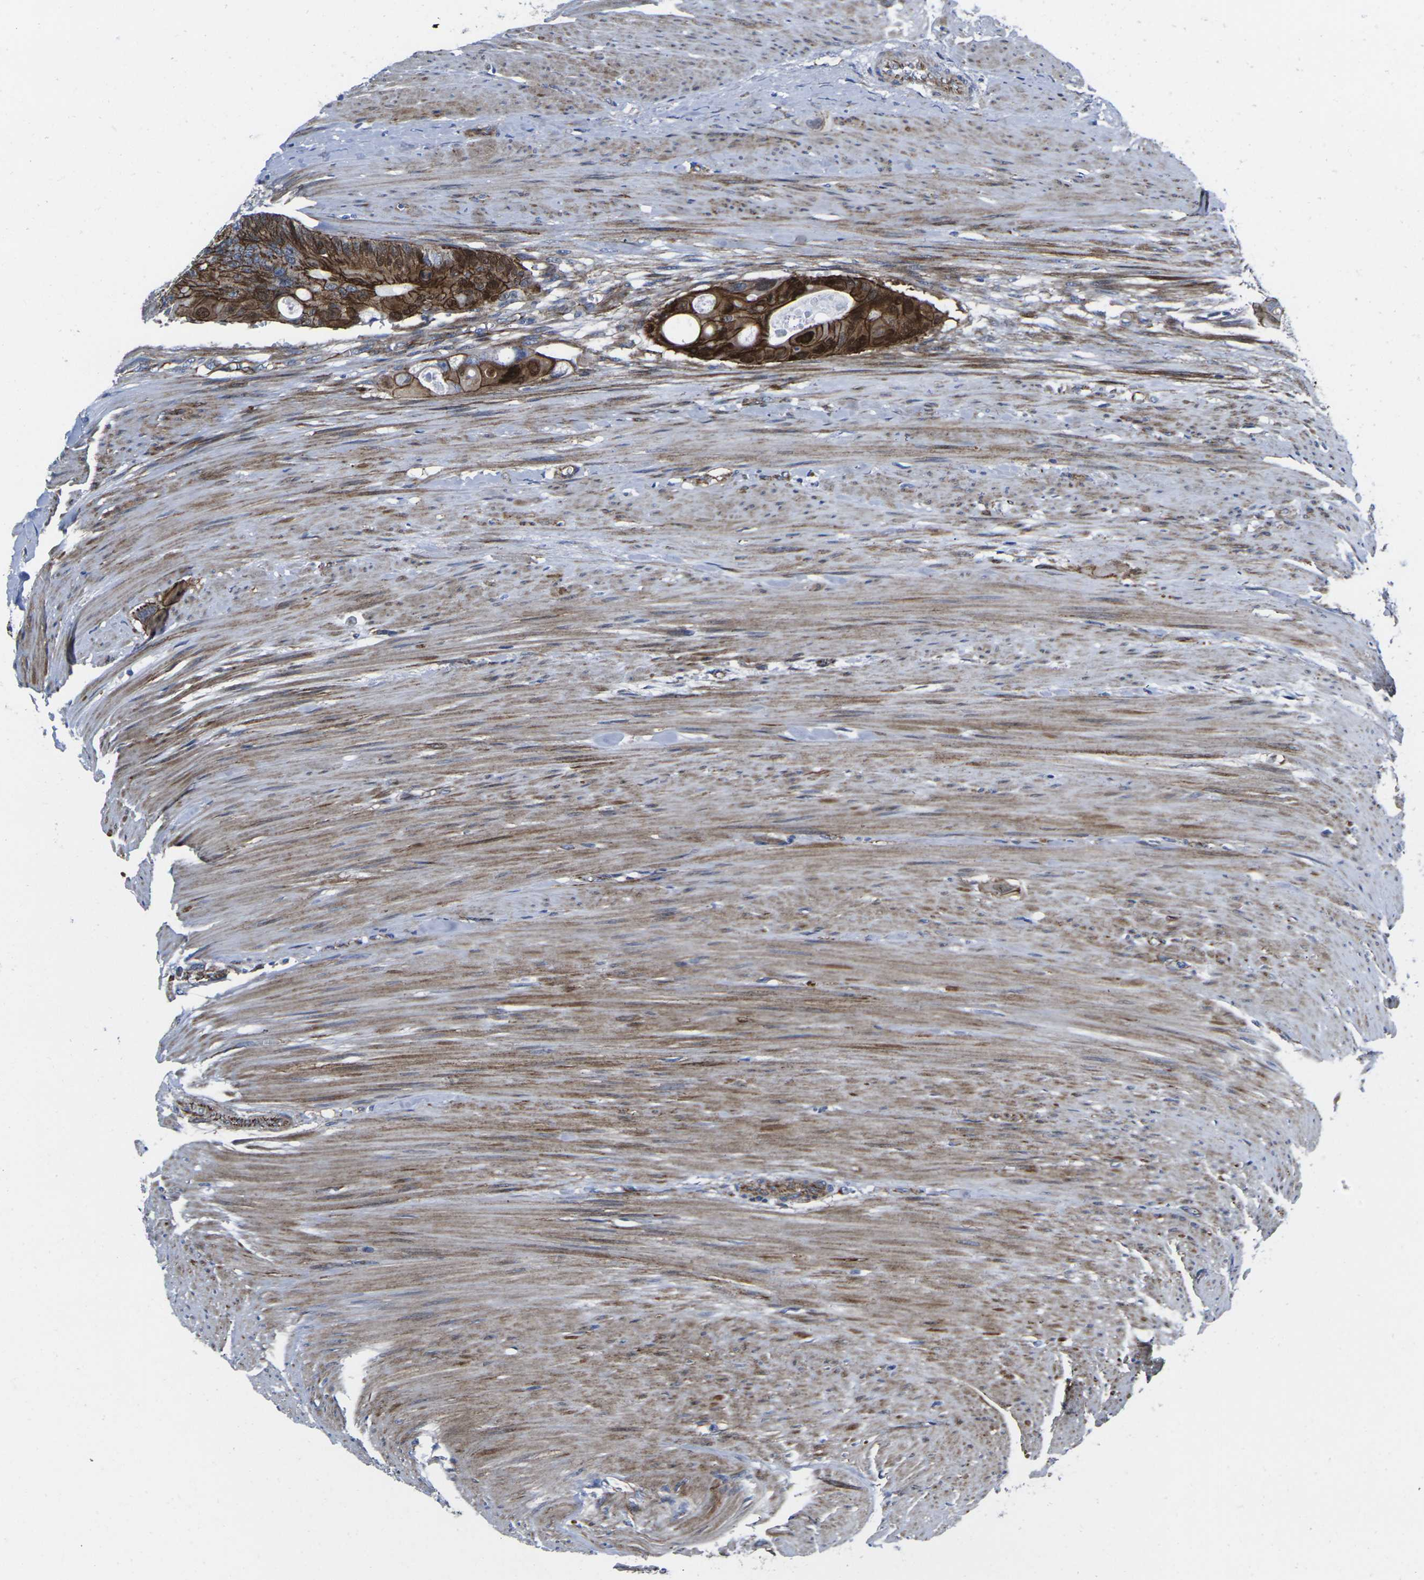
{"staining": {"intensity": "strong", "quantity": ">75%", "location": "cytoplasmic/membranous"}, "tissue": "colorectal cancer", "cell_type": "Tumor cells", "image_type": "cancer", "snomed": [{"axis": "morphology", "description": "Adenocarcinoma, NOS"}, {"axis": "topography", "description": "Colon"}], "caption": "Colorectal adenocarcinoma stained for a protein (brown) displays strong cytoplasmic/membranous positive expression in about >75% of tumor cells.", "gene": "NUMB", "patient": {"sex": "female", "age": 55}}